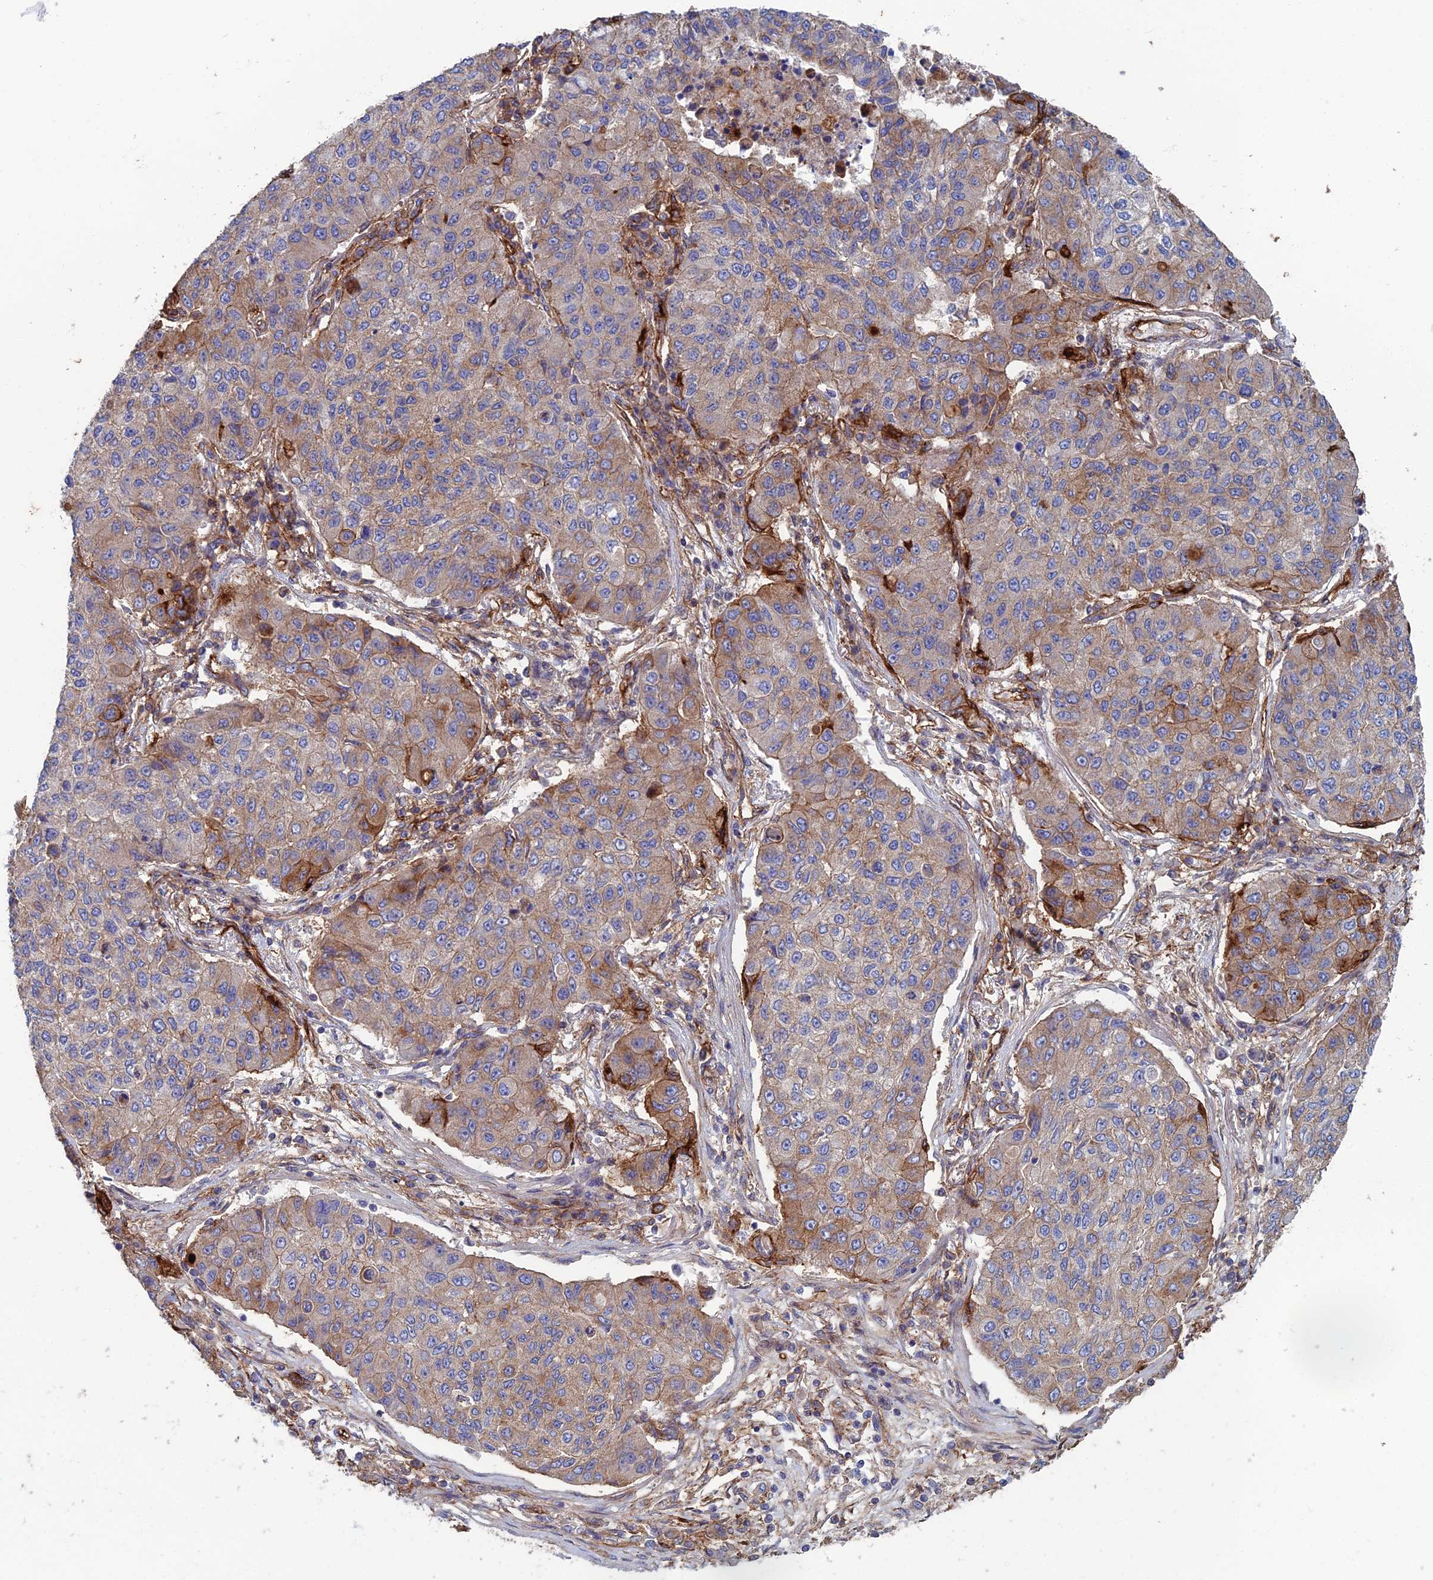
{"staining": {"intensity": "weak", "quantity": "25%-75%", "location": "cytoplasmic/membranous"}, "tissue": "lung cancer", "cell_type": "Tumor cells", "image_type": "cancer", "snomed": [{"axis": "morphology", "description": "Squamous cell carcinoma, NOS"}, {"axis": "topography", "description": "Lung"}], "caption": "Tumor cells exhibit low levels of weak cytoplasmic/membranous staining in about 25%-75% of cells in lung cancer (squamous cell carcinoma).", "gene": "SNX11", "patient": {"sex": "male", "age": 74}}